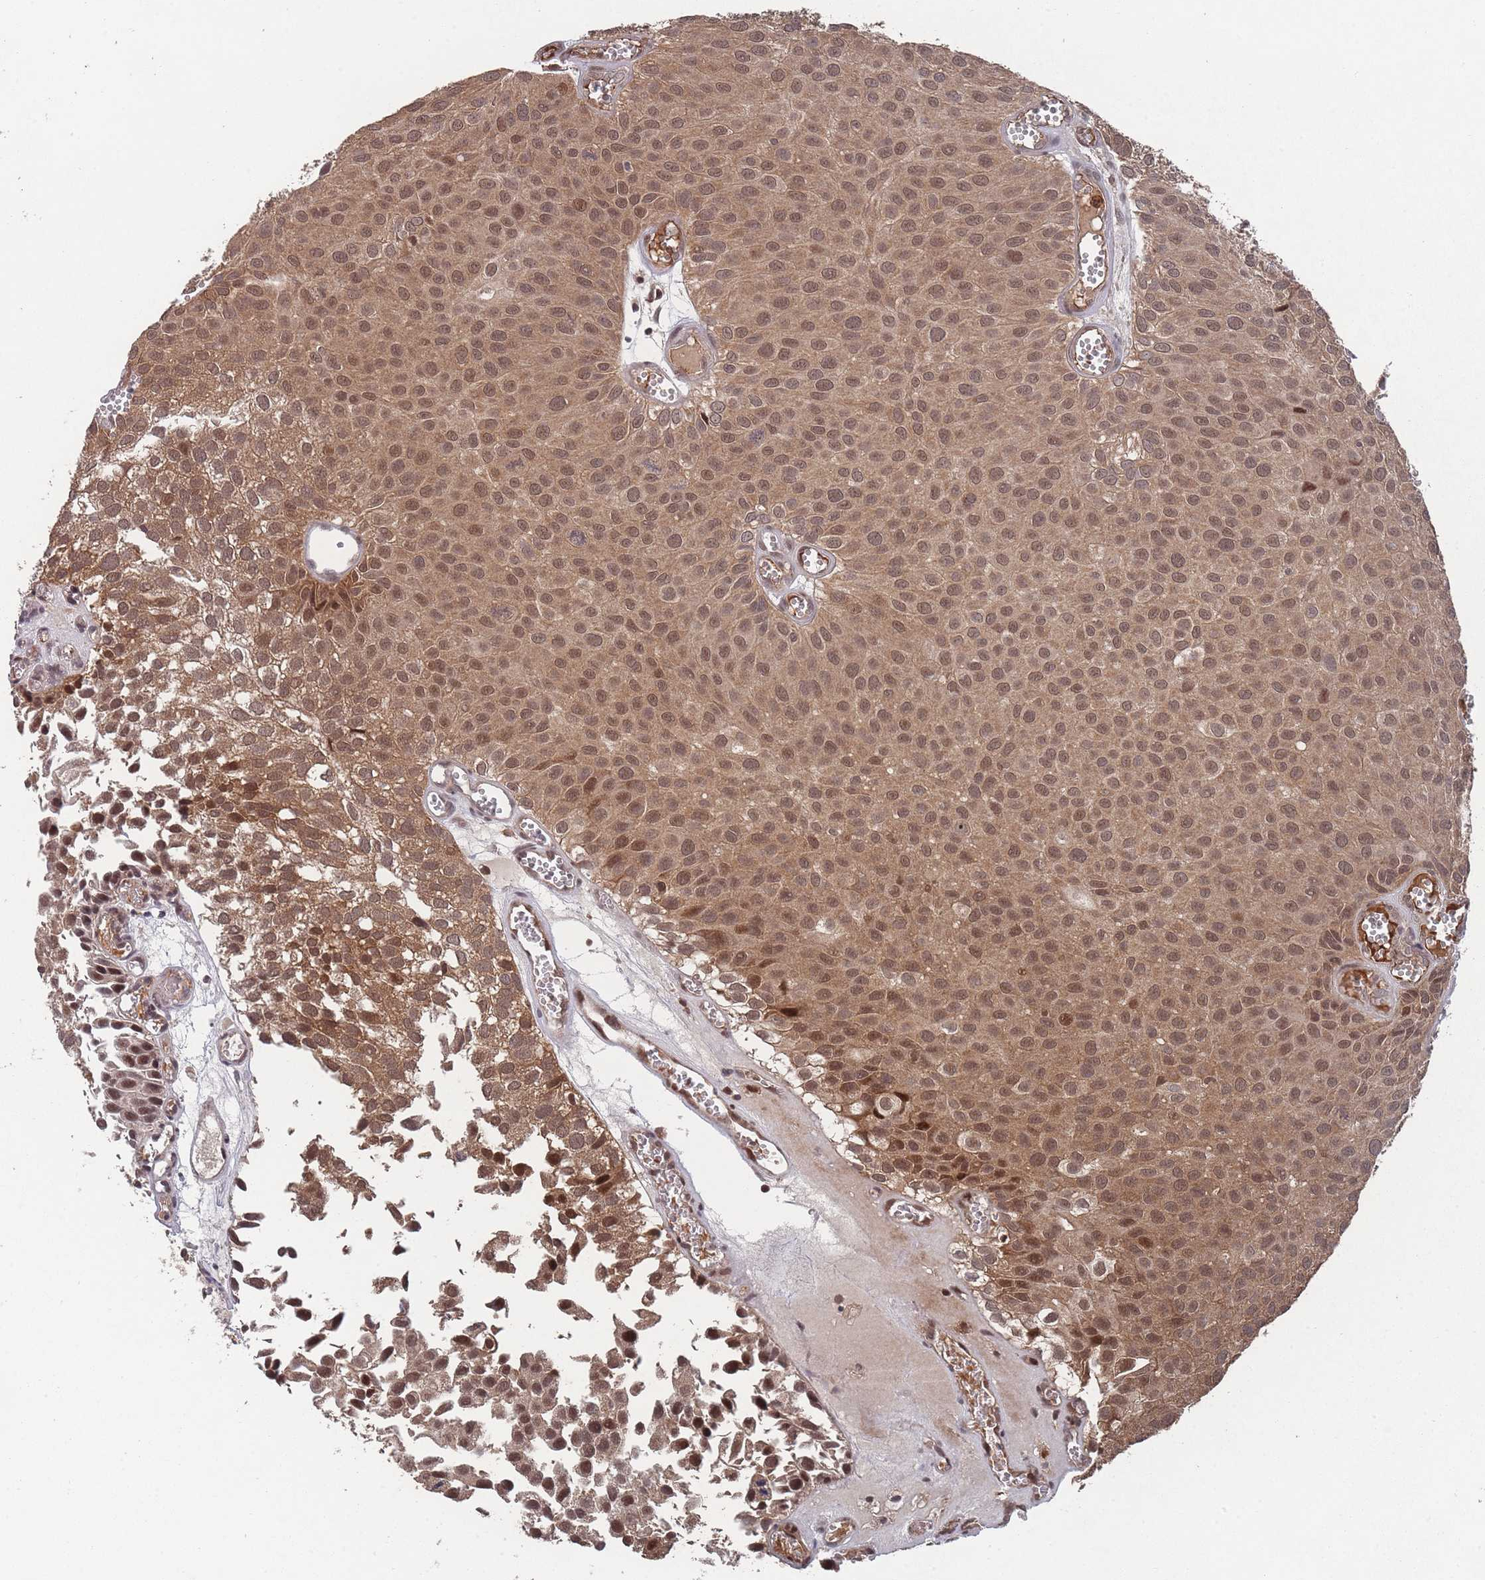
{"staining": {"intensity": "moderate", "quantity": ">75%", "location": "cytoplasmic/membranous,nuclear"}, "tissue": "urothelial cancer", "cell_type": "Tumor cells", "image_type": "cancer", "snomed": [{"axis": "morphology", "description": "Urothelial carcinoma, Low grade"}, {"axis": "topography", "description": "Urinary bladder"}], "caption": "Immunohistochemical staining of human urothelial cancer reveals medium levels of moderate cytoplasmic/membranous and nuclear staining in approximately >75% of tumor cells.", "gene": "SF3B1", "patient": {"sex": "male", "age": 88}}